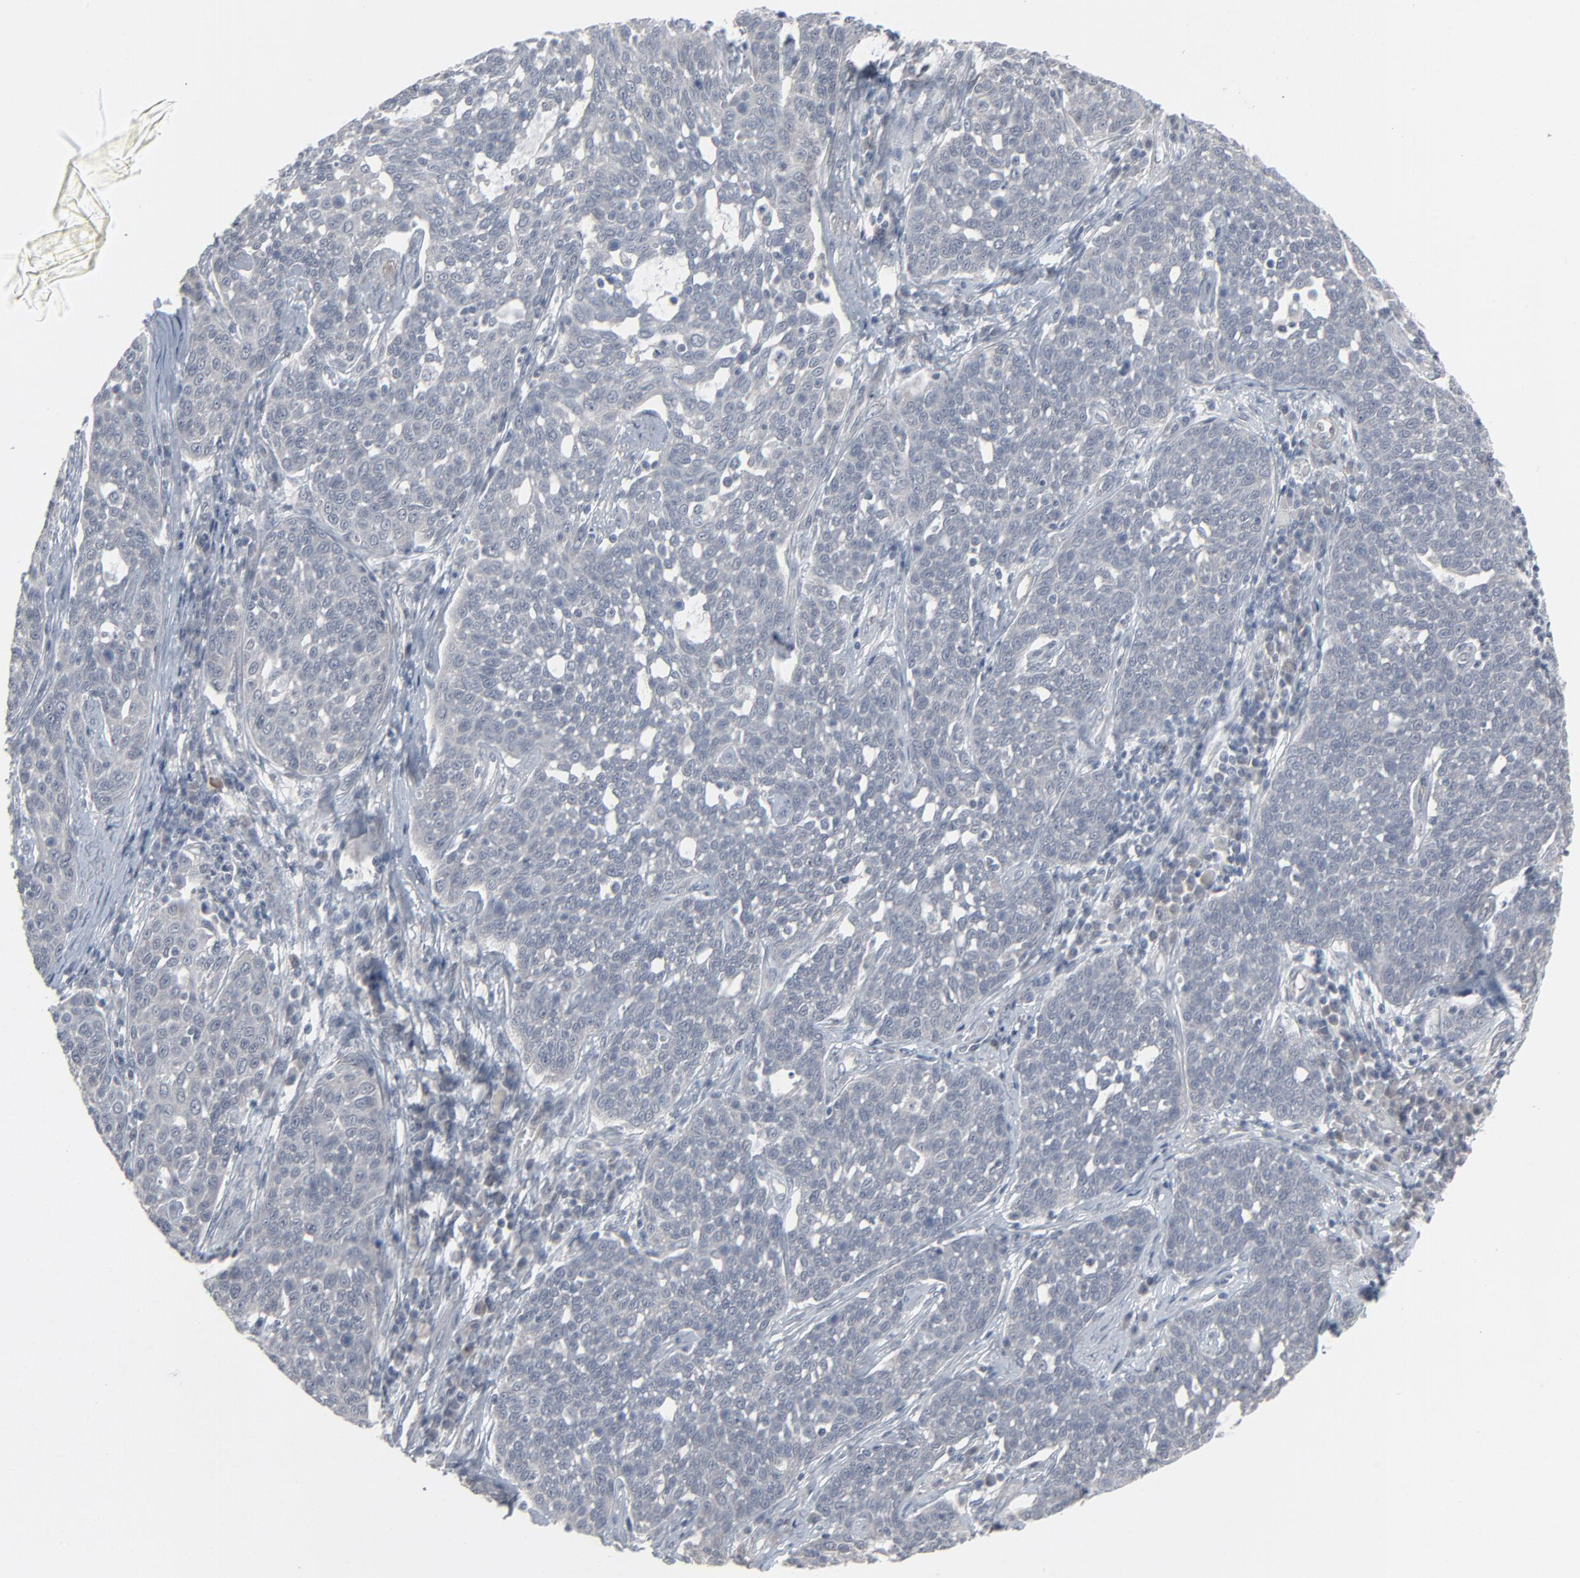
{"staining": {"intensity": "negative", "quantity": "none", "location": "none"}, "tissue": "cervical cancer", "cell_type": "Tumor cells", "image_type": "cancer", "snomed": [{"axis": "morphology", "description": "Squamous cell carcinoma, NOS"}, {"axis": "topography", "description": "Cervix"}], "caption": "Human squamous cell carcinoma (cervical) stained for a protein using IHC demonstrates no expression in tumor cells.", "gene": "NEUROD1", "patient": {"sex": "female", "age": 34}}